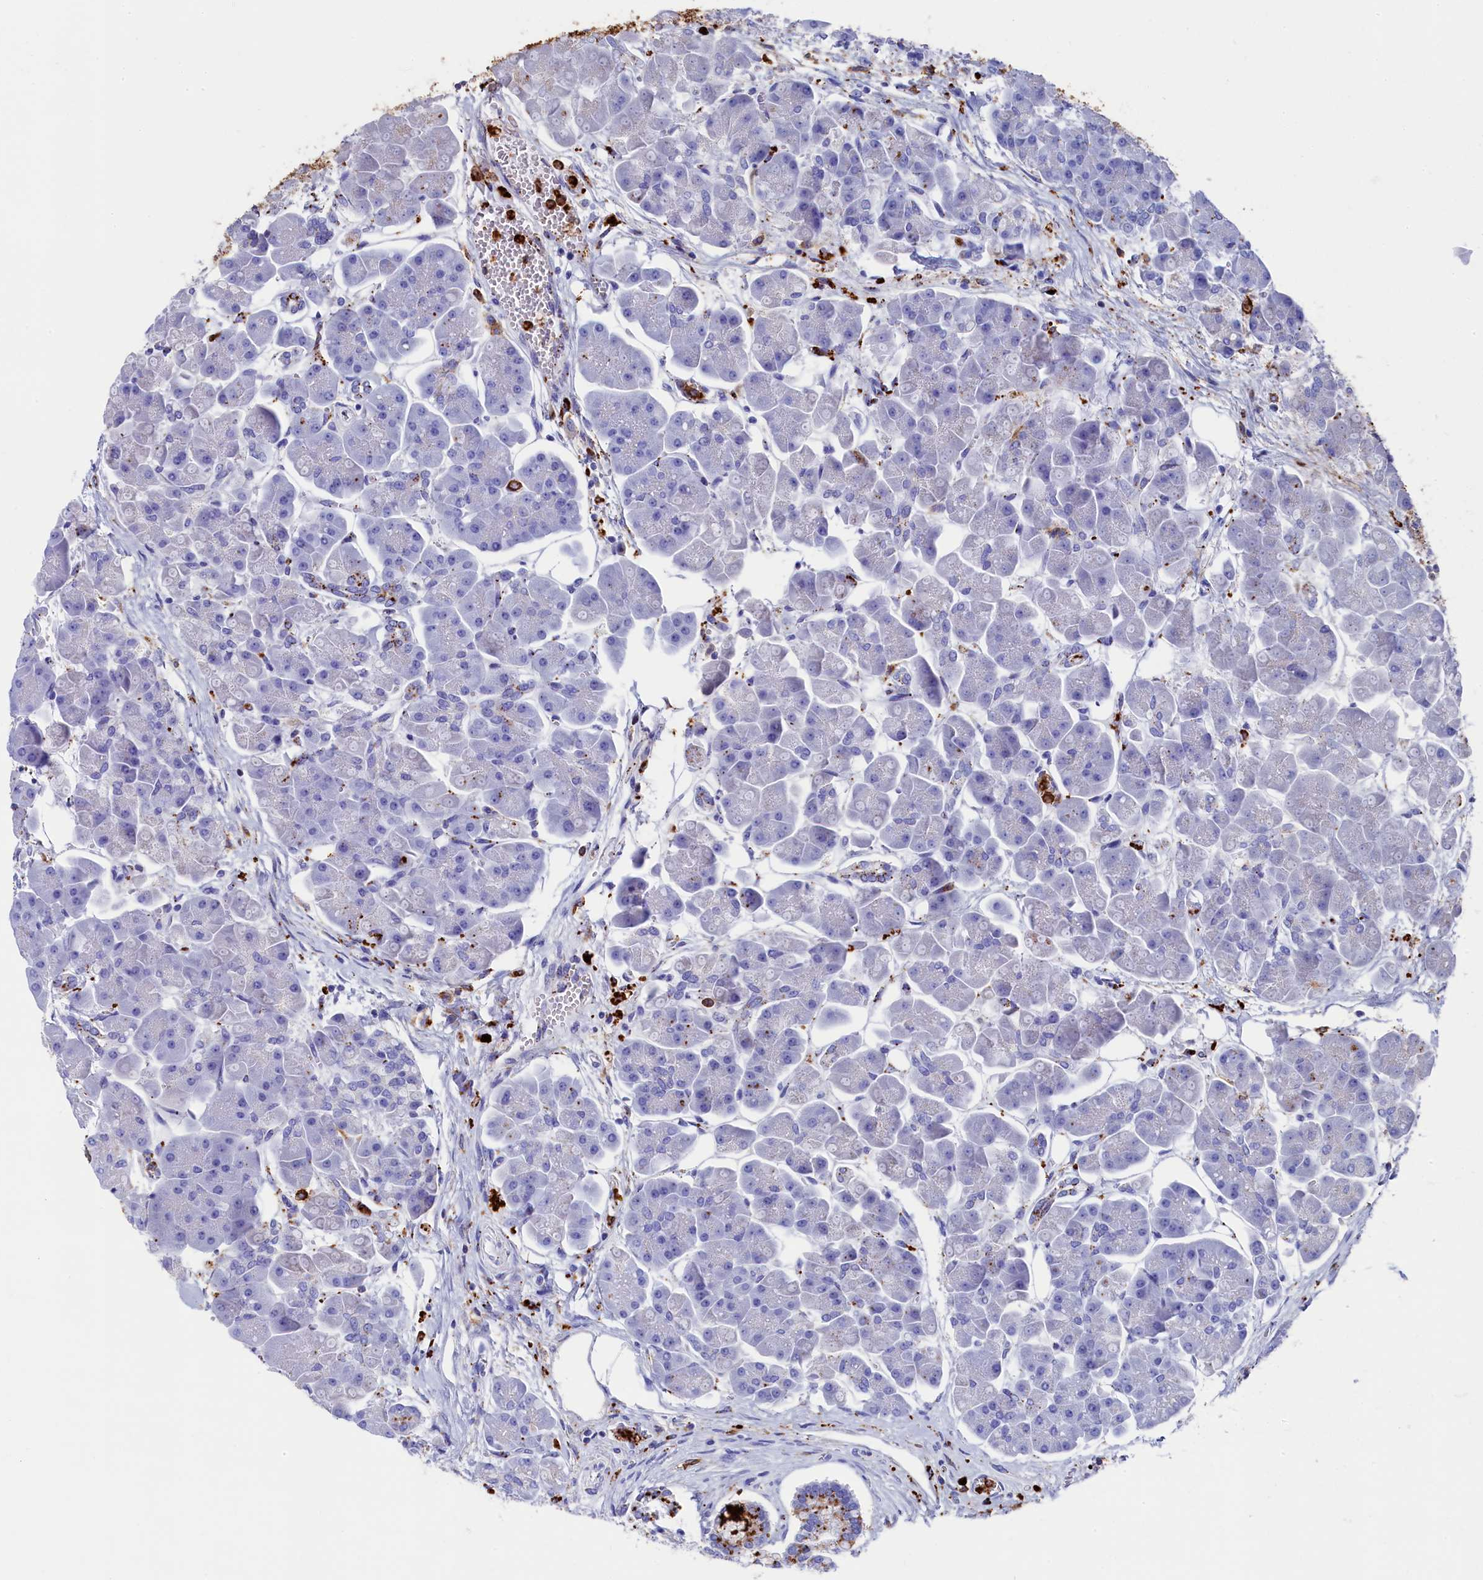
{"staining": {"intensity": "moderate", "quantity": "<25%", "location": "cytoplasmic/membranous"}, "tissue": "pancreas", "cell_type": "Exocrine glandular cells", "image_type": "normal", "snomed": [{"axis": "morphology", "description": "Normal tissue, NOS"}, {"axis": "topography", "description": "Pancreas"}], "caption": "Human pancreas stained for a protein (brown) shows moderate cytoplasmic/membranous positive positivity in approximately <25% of exocrine glandular cells.", "gene": "PLAC8", "patient": {"sex": "male", "age": 66}}